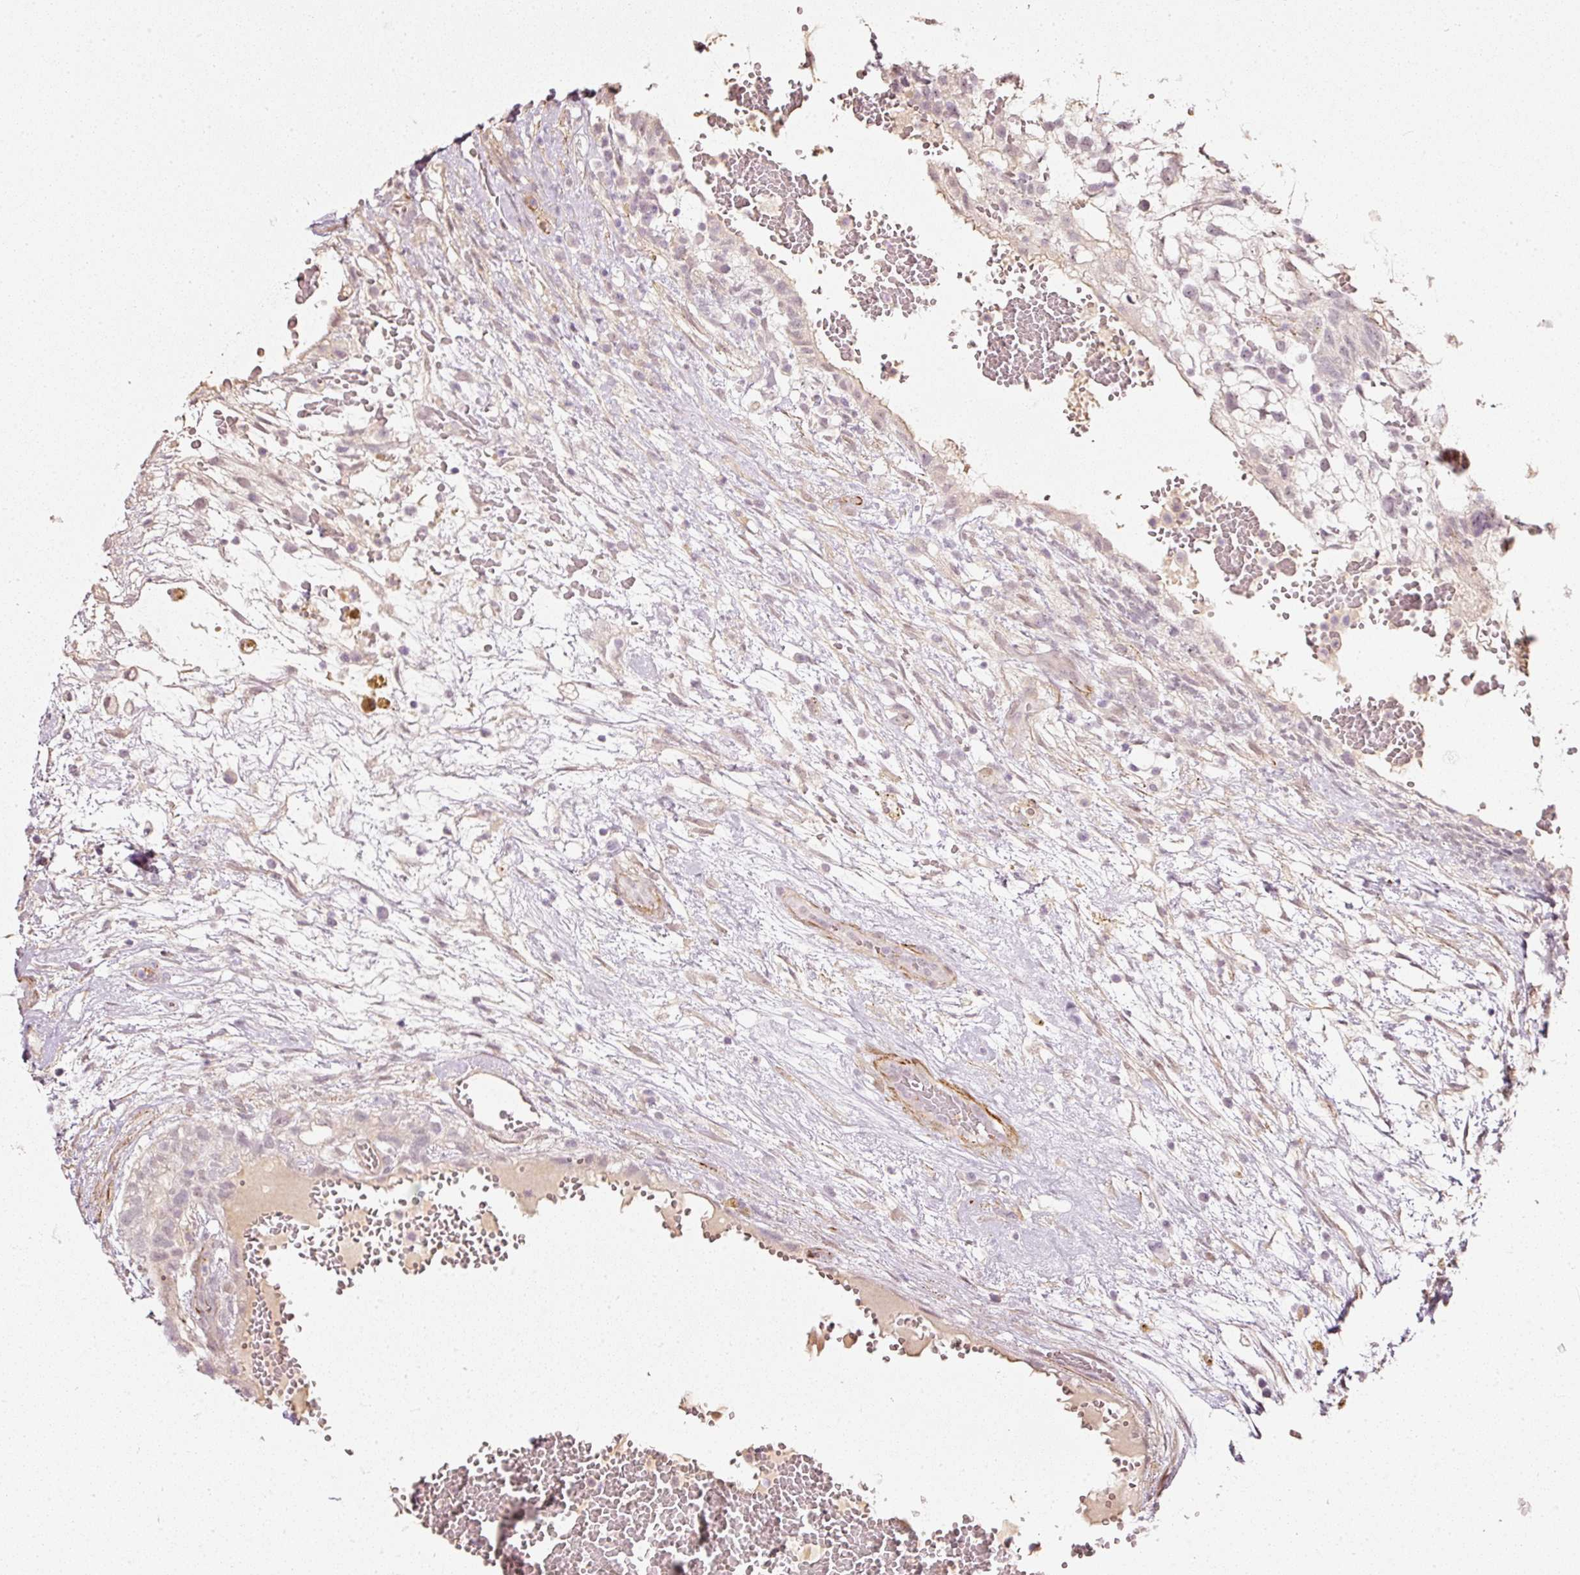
{"staining": {"intensity": "negative", "quantity": "none", "location": "none"}, "tissue": "testis cancer", "cell_type": "Tumor cells", "image_type": "cancer", "snomed": [{"axis": "morphology", "description": "Normal tissue, NOS"}, {"axis": "morphology", "description": "Carcinoma, Embryonal, NOS"}, {"axis": "topography", "description": "Testis"}], "caption": "Immunohistochemistry (IHC) of testis cancer reveals no positivity in tumor cells.", "gene": "TOGARAM1", "patient": {"sex": "male", "age": 32}}